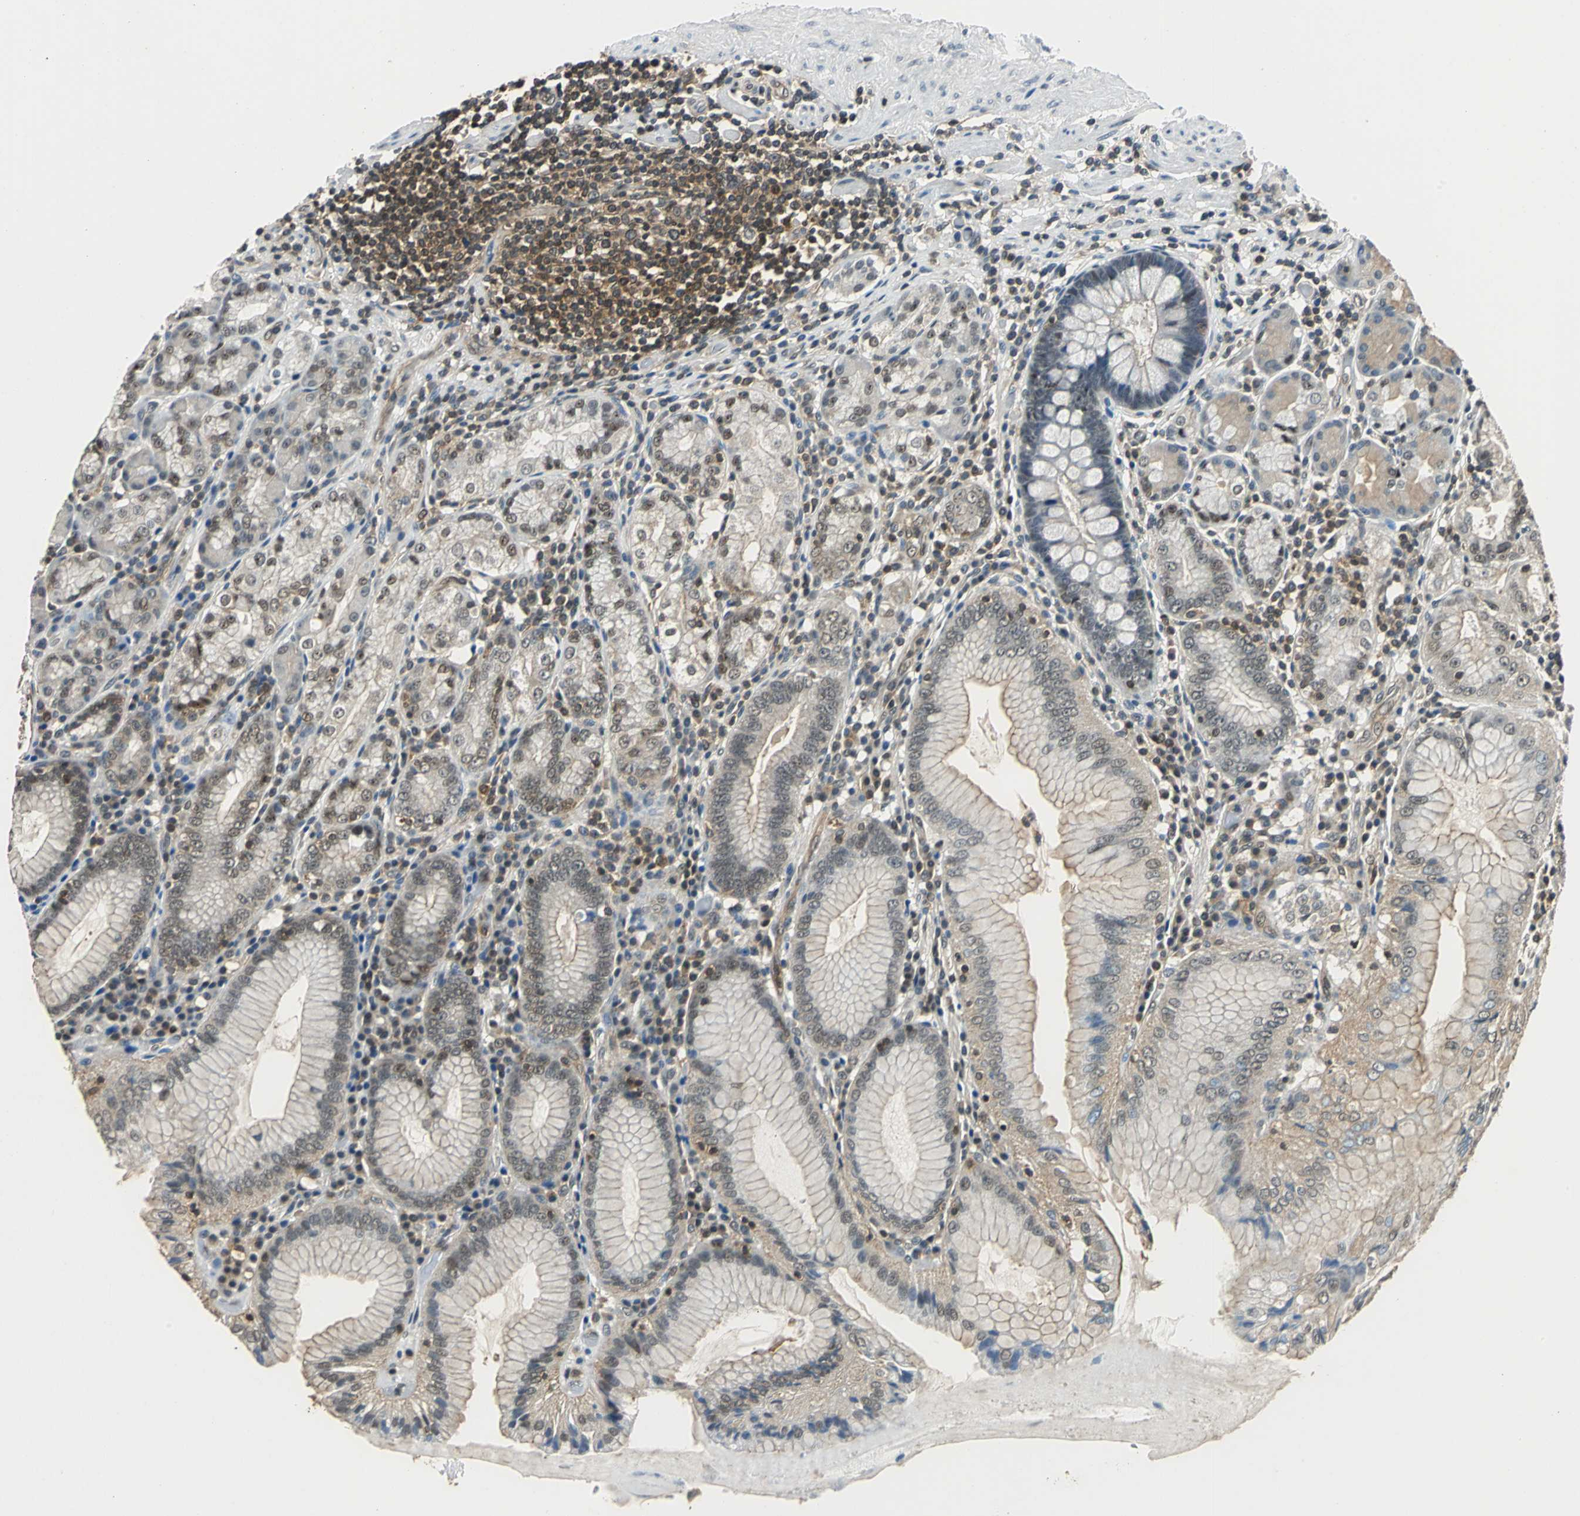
{"staining": {"intensity": "moderate", "quantity": ">75%", "location": "cytoplasmic/membranous,nuclear"}, "tissue": "stomach", "cell_type": "Glandular cells", "image_type": "normal", "snomed": [{"axis": "morphology", "description": "Normal tissue, NOS"}, {"axis": "topography", "description": "Stomach, lower"}], "caption": "Immunohistochemistry (IHC) image of unremarkable stomach: stomach stained using IHC reveals medium levels of moderate protein expression localized specifically in the cytoplasmic/membranous,nuclear of glandular cells, appearing as a cytoplasmic/membranous,nuclear brown color.", "gene": "ARPC3", "patient": {"sex": "female", "age": 76}}